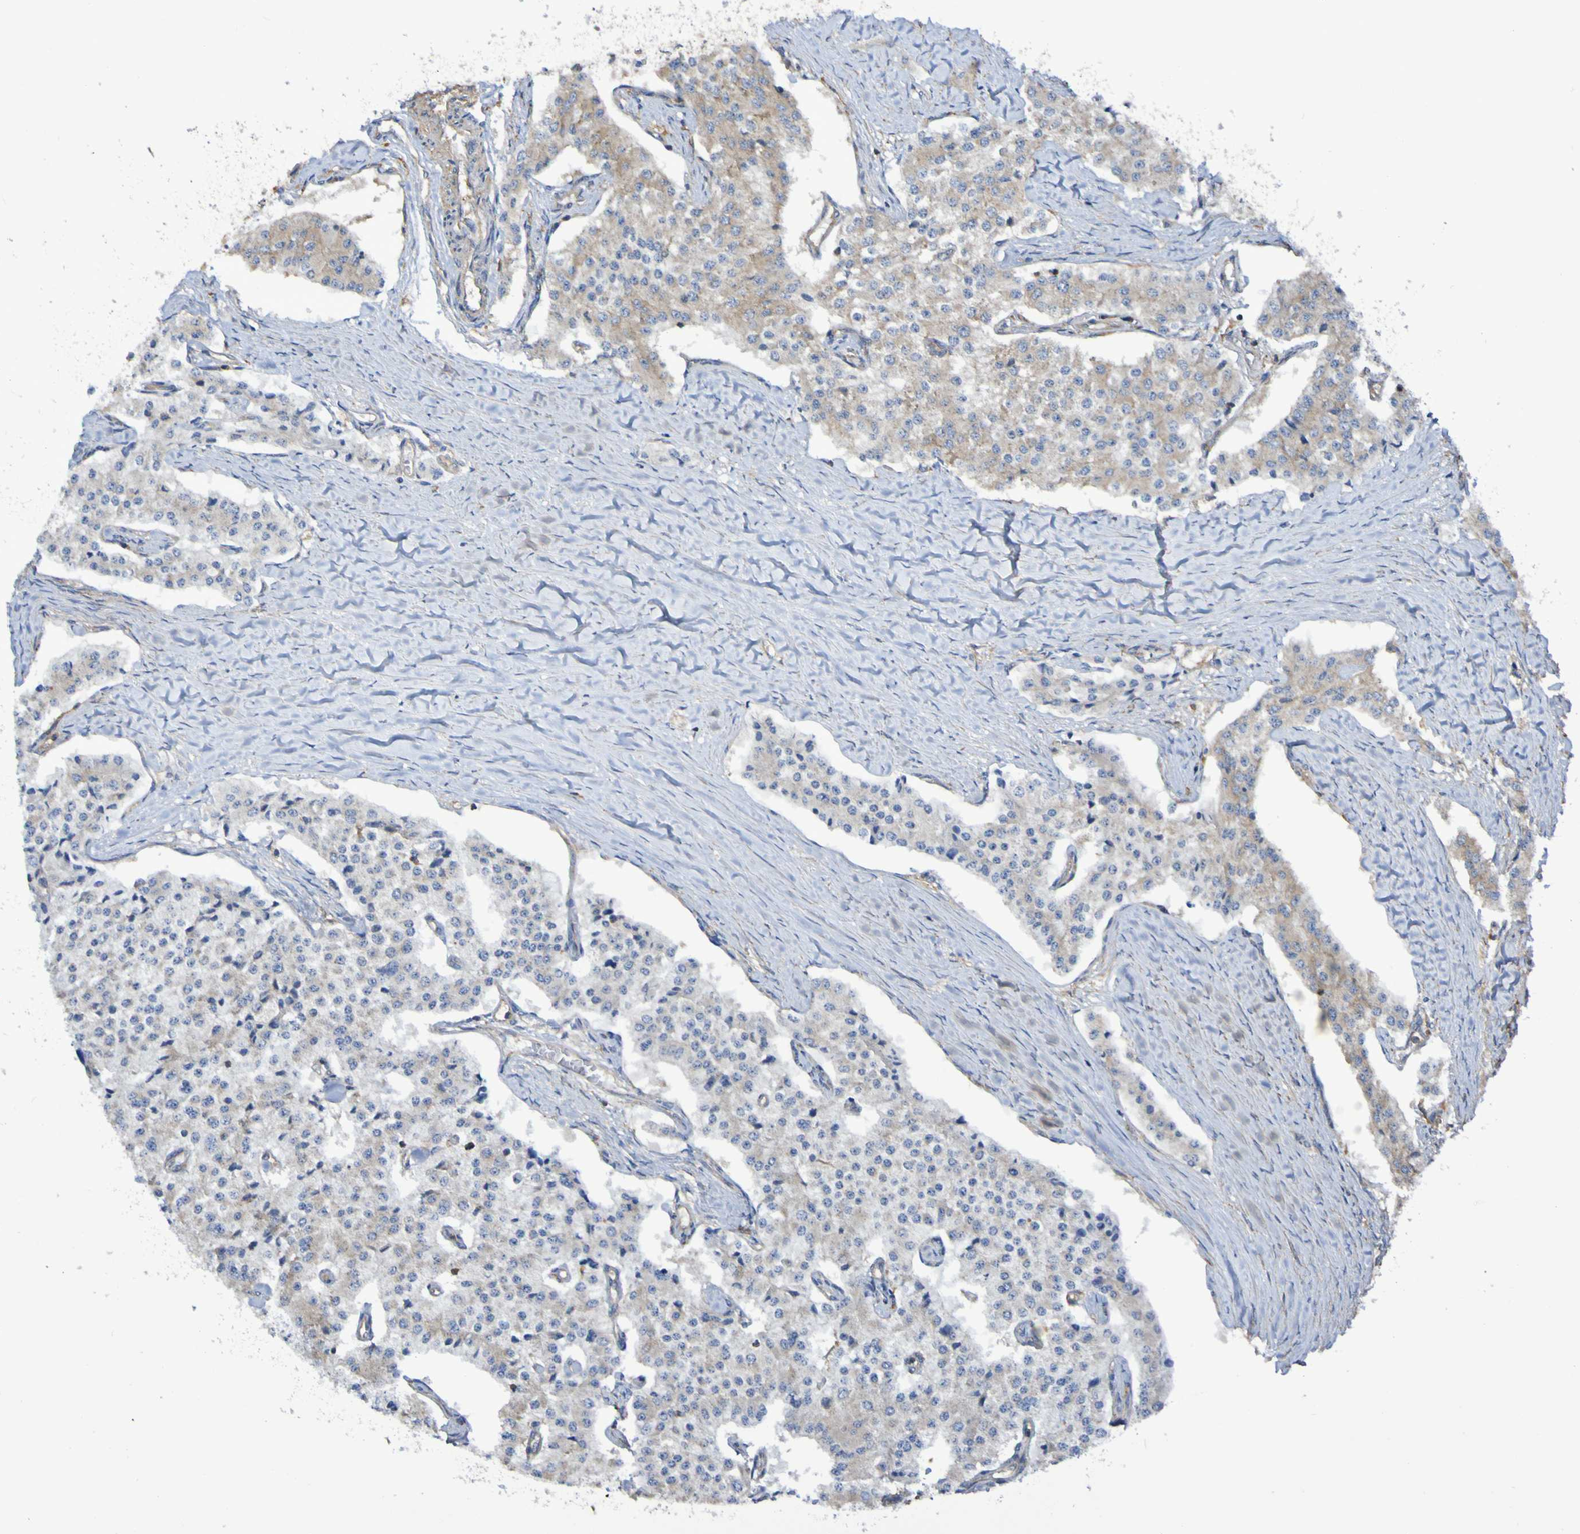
{"staining": {"intensity": "weak", "quantity": "25%-75%", "location": "cytoplasmic/membranous"}, "tissue": "carcinoid", "cell_type": "Tumor cells", "image_type": "cancer", "snomed": [{"axis": "morphology", "description": "Carcinoid, malignant, NOS"}, {"axis": "topography", "description": "Colon"}], "caption": "Immunohistochemical staining of human carcinoid (malignant) reveals low levels of weak cytoplasmic/membranous protein expression in about 25%-75% of tumor cells. Using DAB (brown) and hematoxylin (blue) stains, captured at high magnification using brightfield microscopy.", "gene": "SYNJ1", "patient": {"sex": "female", "age": 52}}